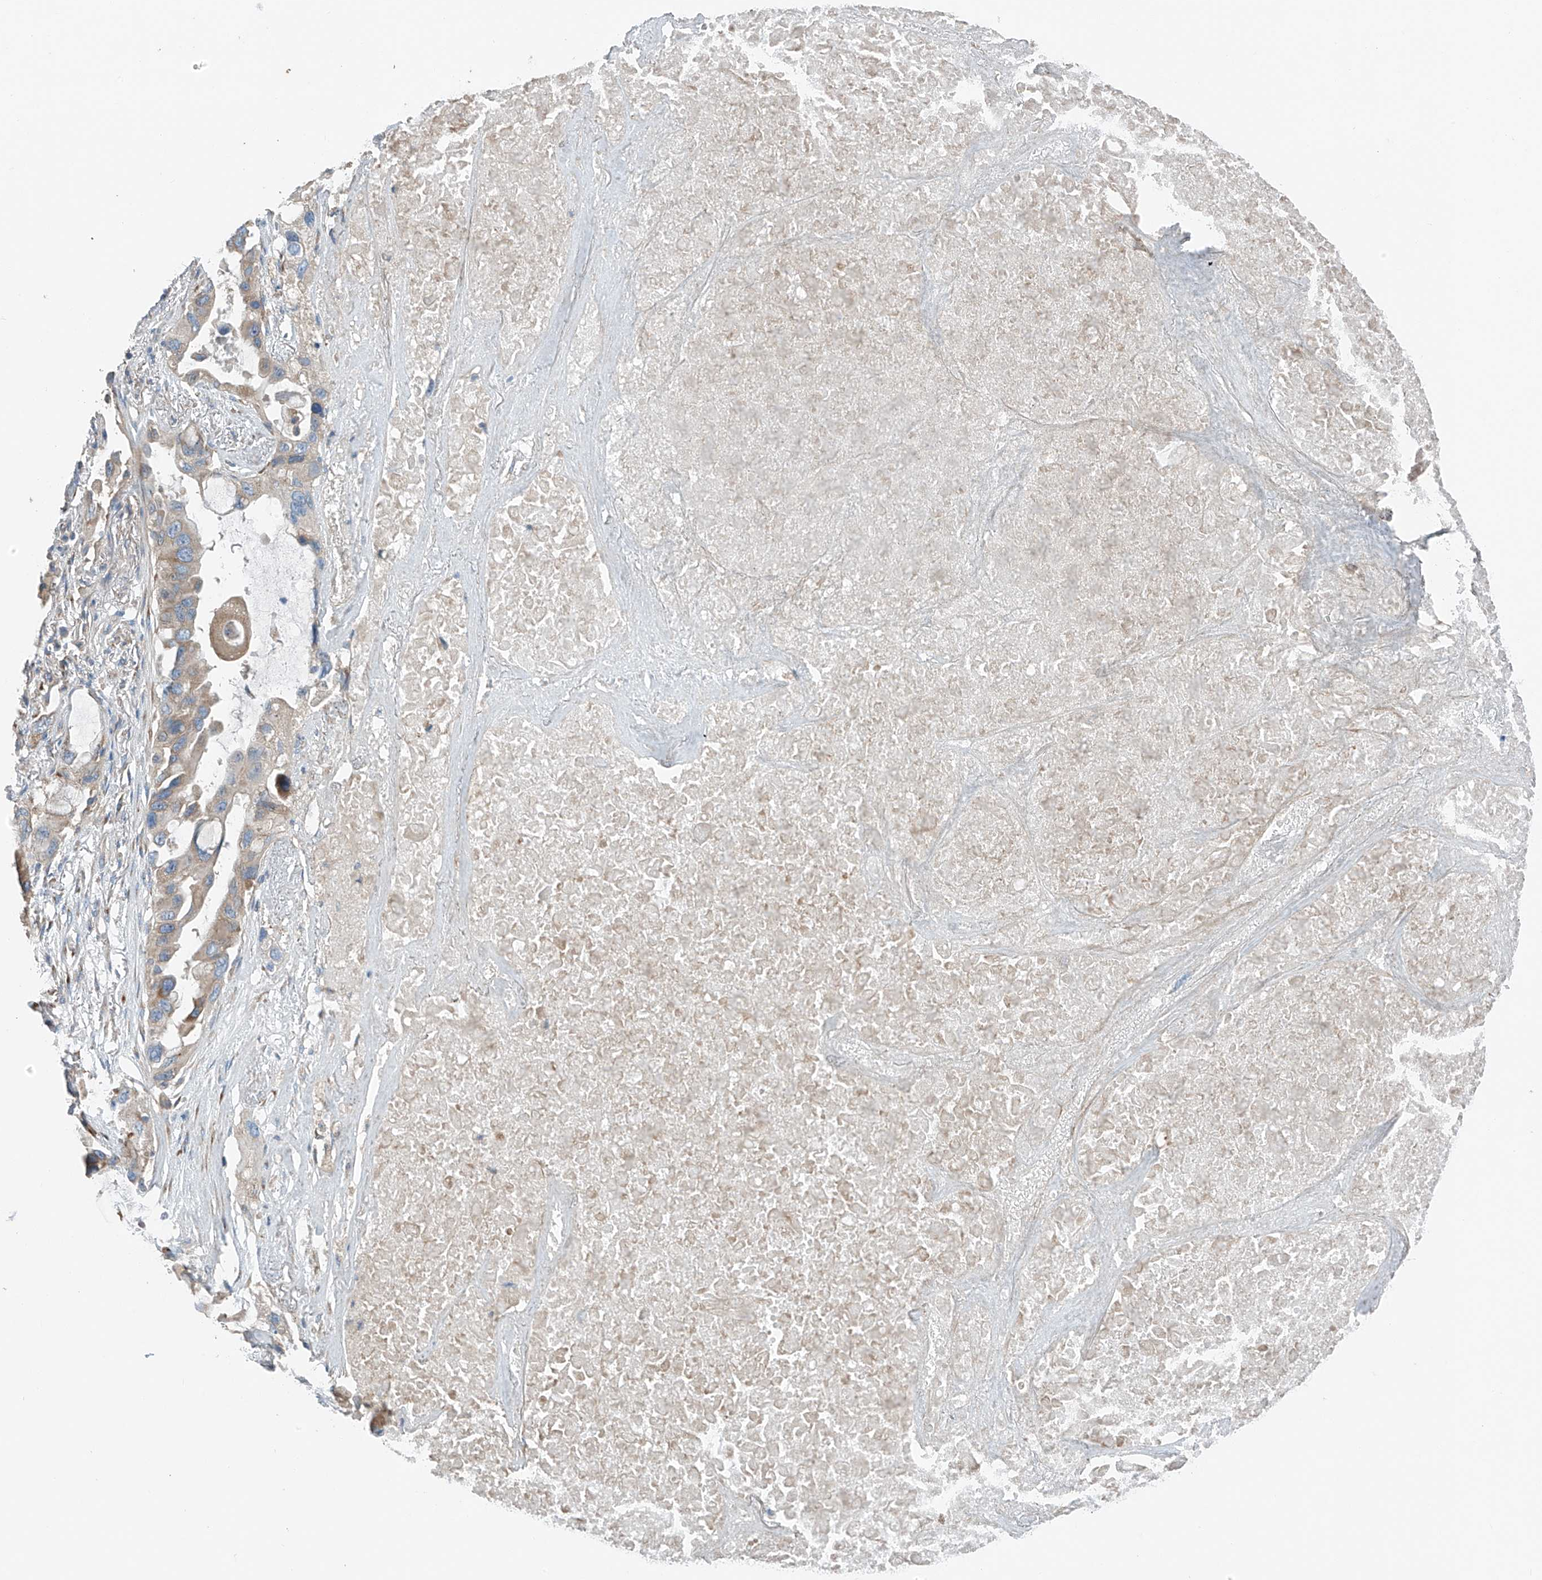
{"staining": {"intensity": "weak", "quantity": "<25%", "location": "cytoplasmic/membranous"}, "tissue": "lung cancer", "cell_type": "Tumor cells", "image_type": "cancer", "snomed": [{"axis": "morphology", "description": "Squamous cell carcinoma, NOS"}, {"axis": "topography", "description": "Lung"}], "caption": "Human lung squamous cell carcinoma stained for a protein using IHC reveals no expression in tumor cells.", "gene": "GALNTL6", "patient": {"sex": "female", "age": 73}}